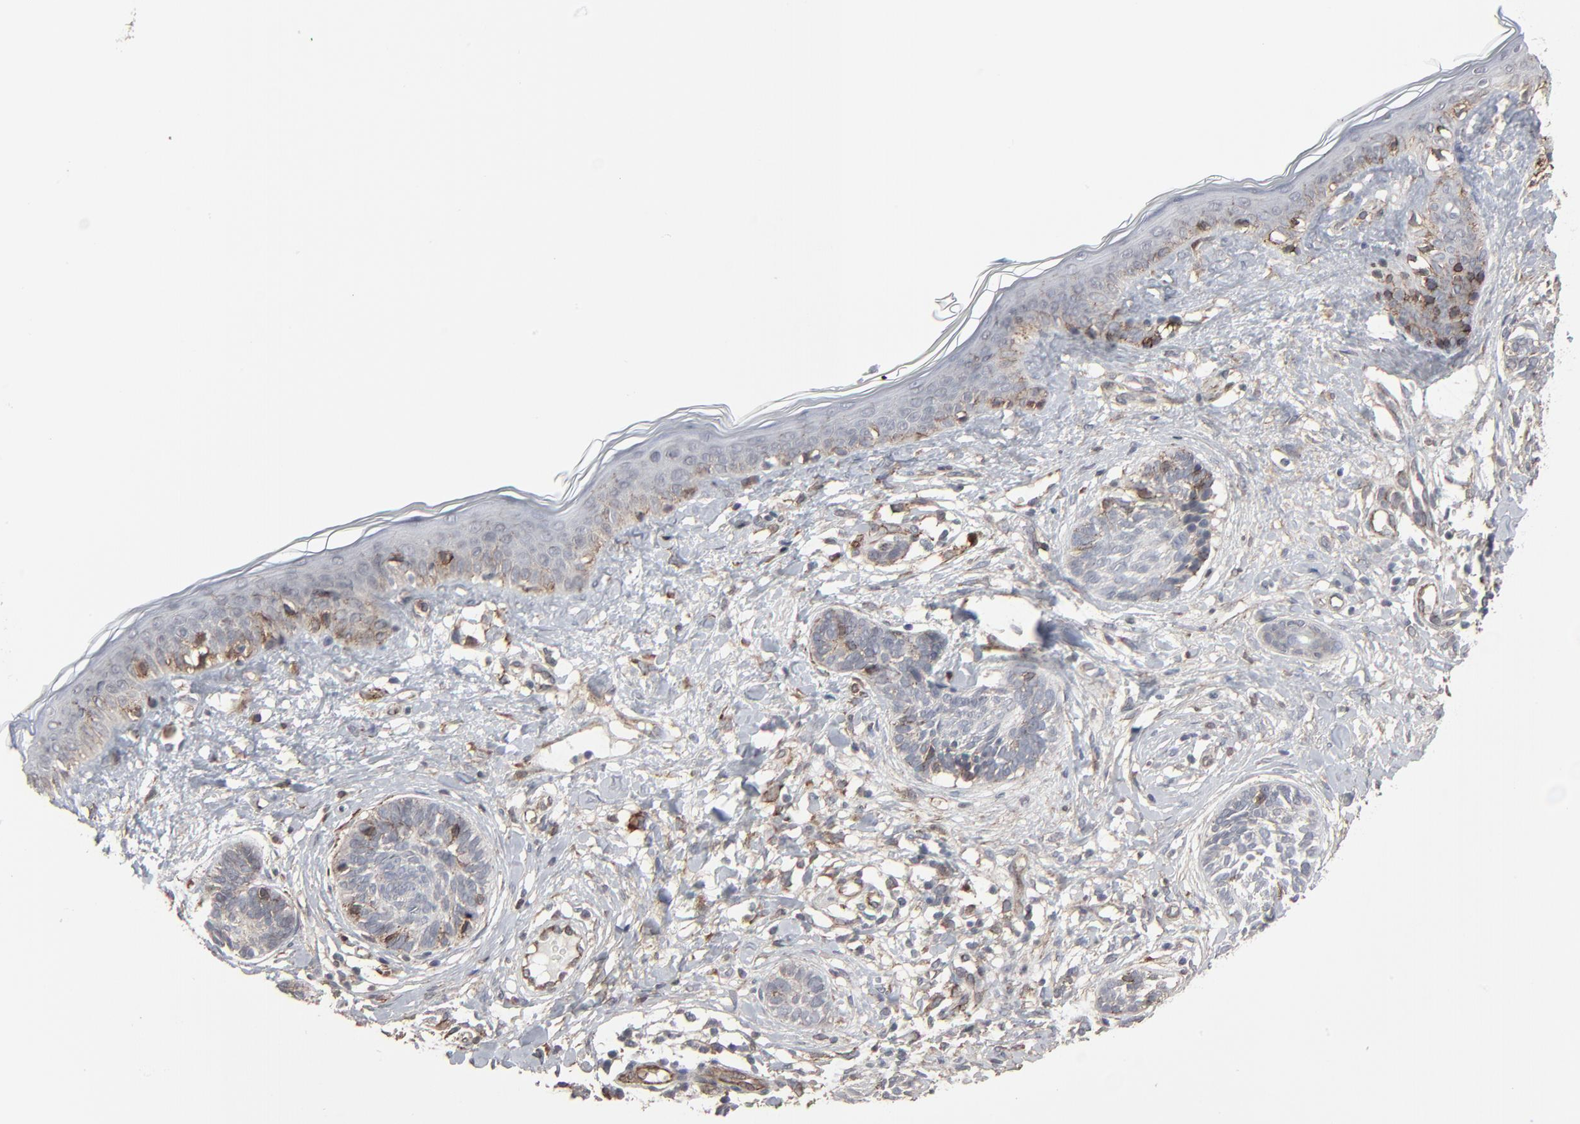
{"staining": {"intensity": "moderate", "quantity": "<25%", "location": "cytoplasmic/membranous,nuclear"}, "tissue": "skin cancer", "cell_type": "Tumor cells", "image_type": "cancer", "snomed": [{"axis": "morphology", "description": "Normal tissue, NOS"}, {"axis": "morphology", "description": "Basal cell carcinoma"}, {"axis": "topography", "description": "Skin"}], "caption": "Tumor cells display low levels of moderate cytoplasmic/membranous and nuclear expression in approximately <25% of cells in human basal cell carcinoma (skin).", "gene": "CTNND1", "patient": {"sex": "male", "age": 63}}